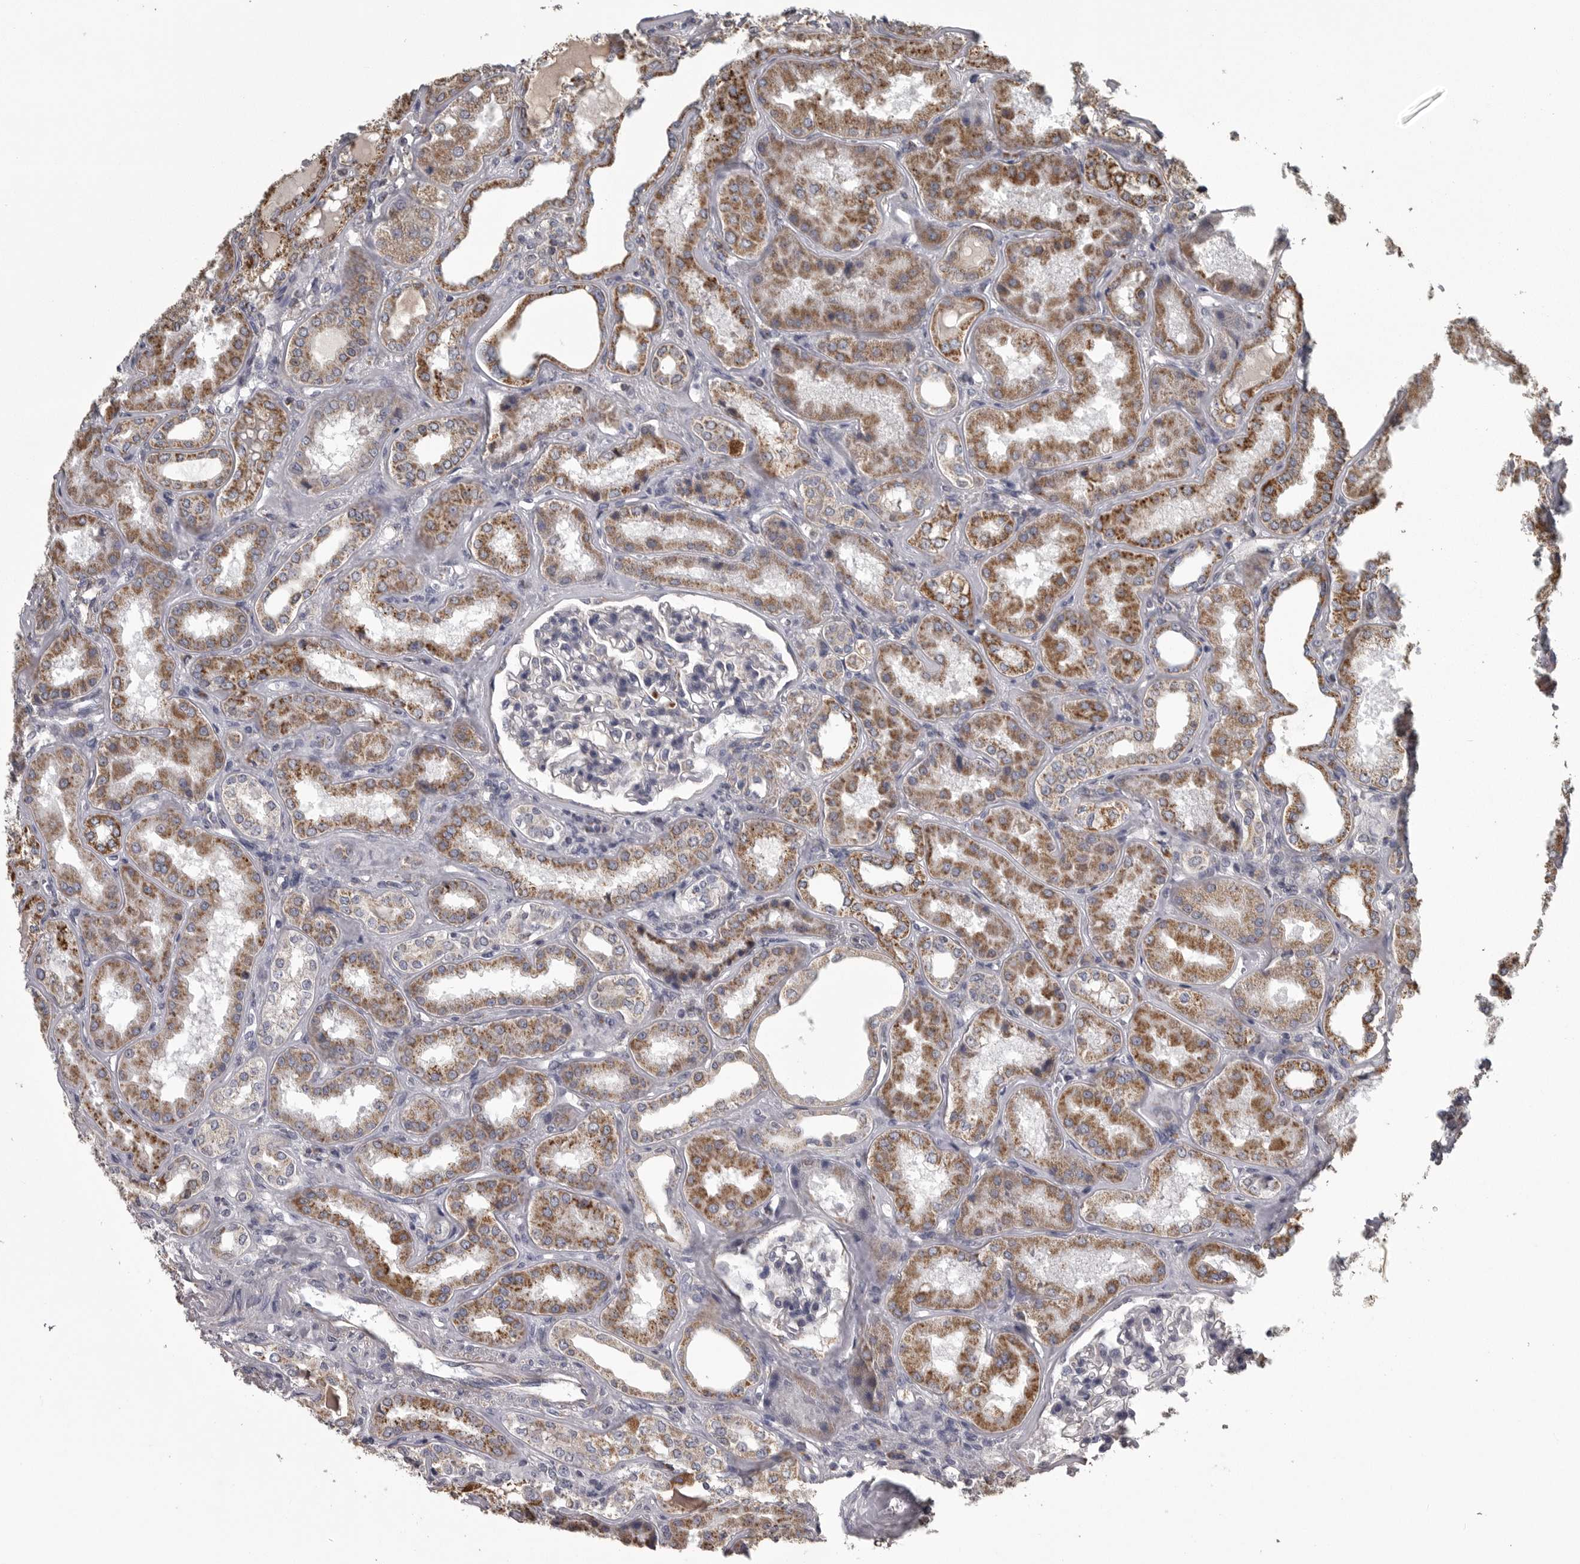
{"staining": {"intensity": "negative", "quantity": "none", "location": "none"}, "tissue": "kidney", "cell_type": "Cells in glomeruli", "image_type": "normal", "snomed": [{"axis": "morphology", "description": "Normal tissue, NOS"}, {"axis": "topography", "description": "Kidney"}], "caption": "An immunohistochemistry image of normal kidney is shown. There is no staining in cells in glomeruli of kidney. (Stains: DAB immunohistochemistry (IHC) with hematoxylin counter stain, Microscopy: brightfield microscopy at high magnification).", "gene": "FRK", "patient": {"sex": "female", "age": 56}}